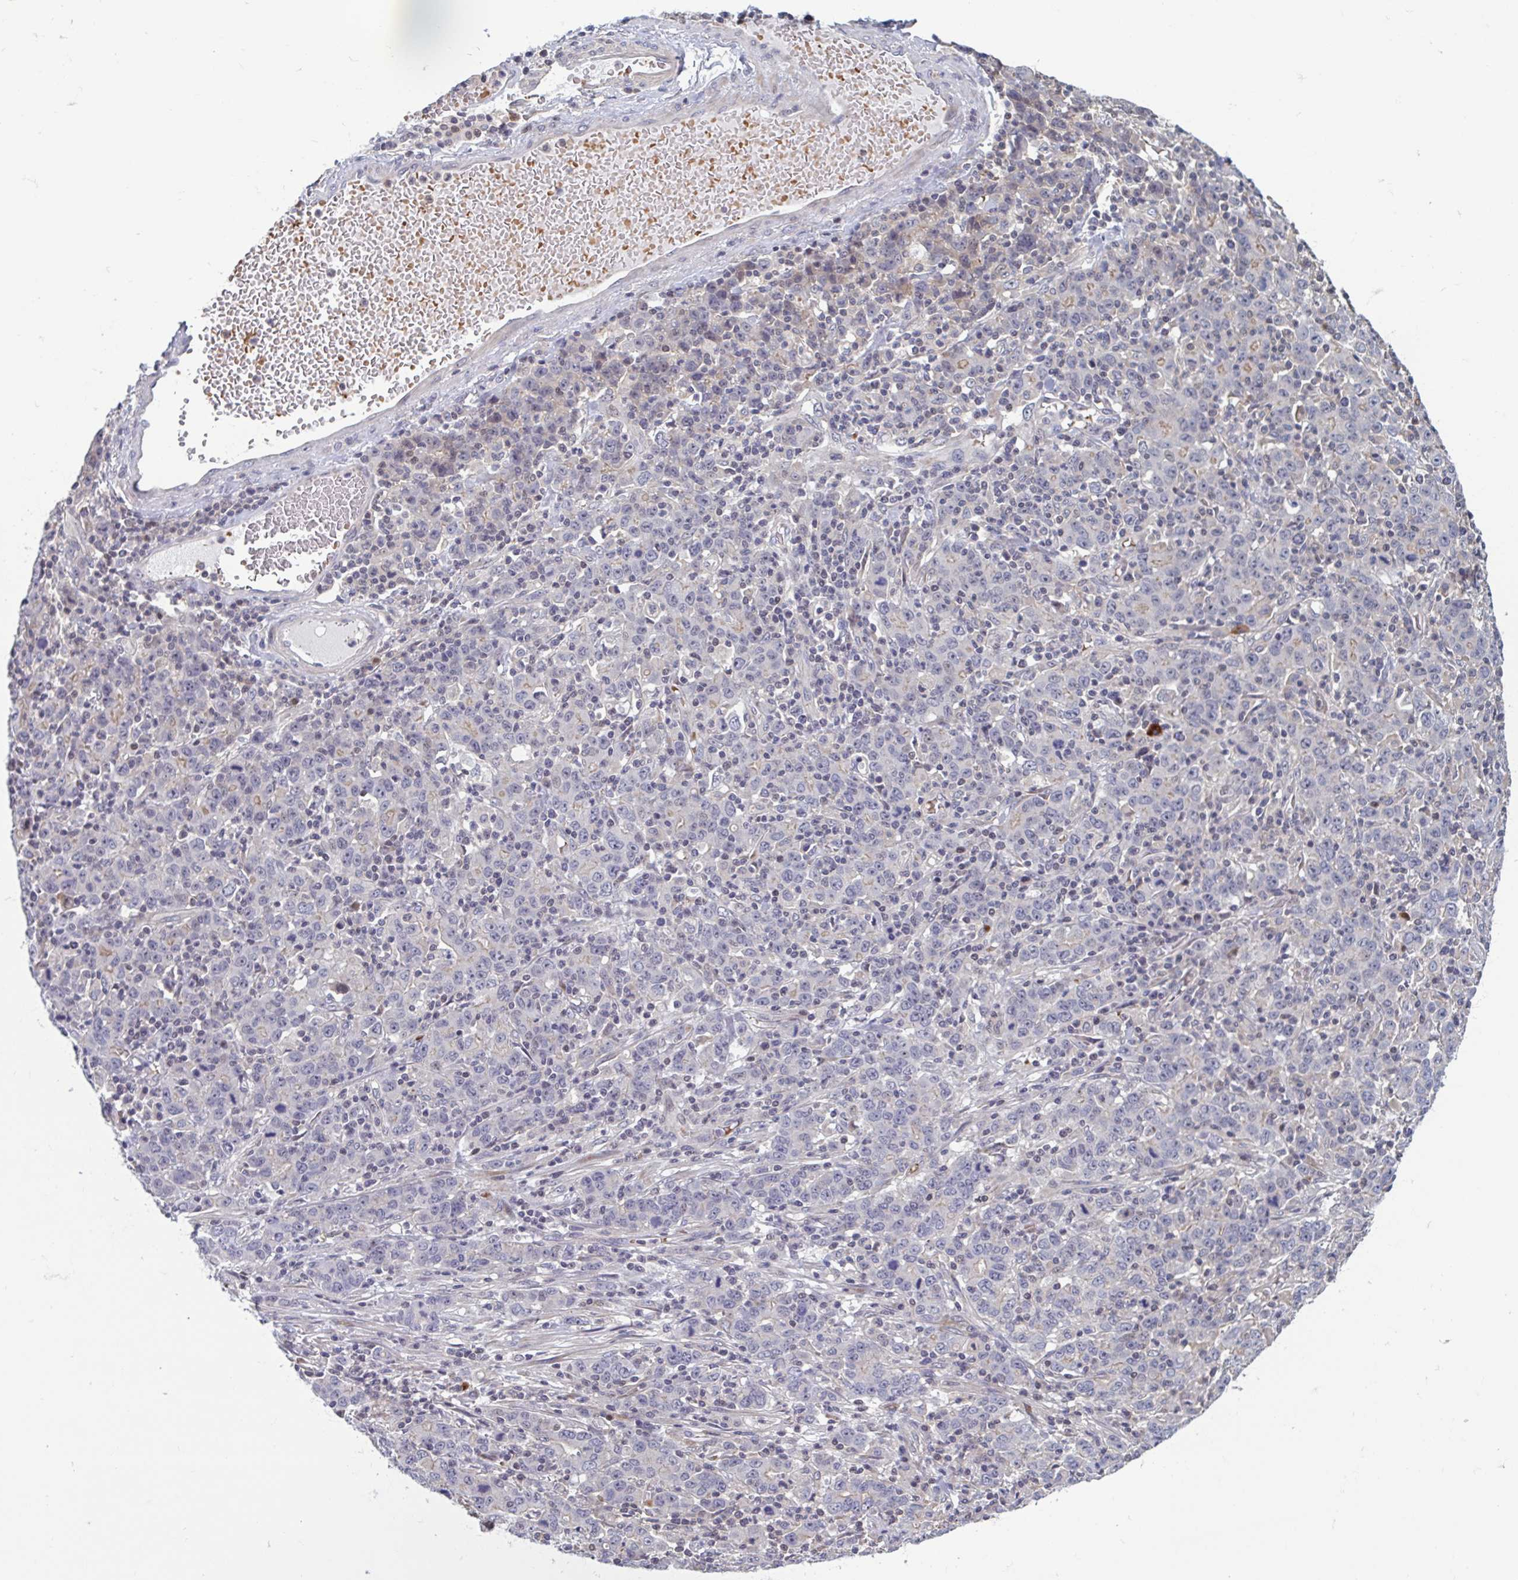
{"staining": {"intensity": "negative", "quantity": "none", "location": "none"}, "tissue": "stomach cancer", "cell_type": "Tumor cells", "image_type": "cancer", "snomed": [{"axis": "morphology", "description": "Adenocarcinoma, NOS"}, {"axis": "topography", "description": "Stomach, upper"}], "caption": "An image of adenocarcinoma (stomach) stained for a protein displays no brown staining in tumor cells.", "gene": "LRRC38", "patient": {"sex": "male", "age": 69}}